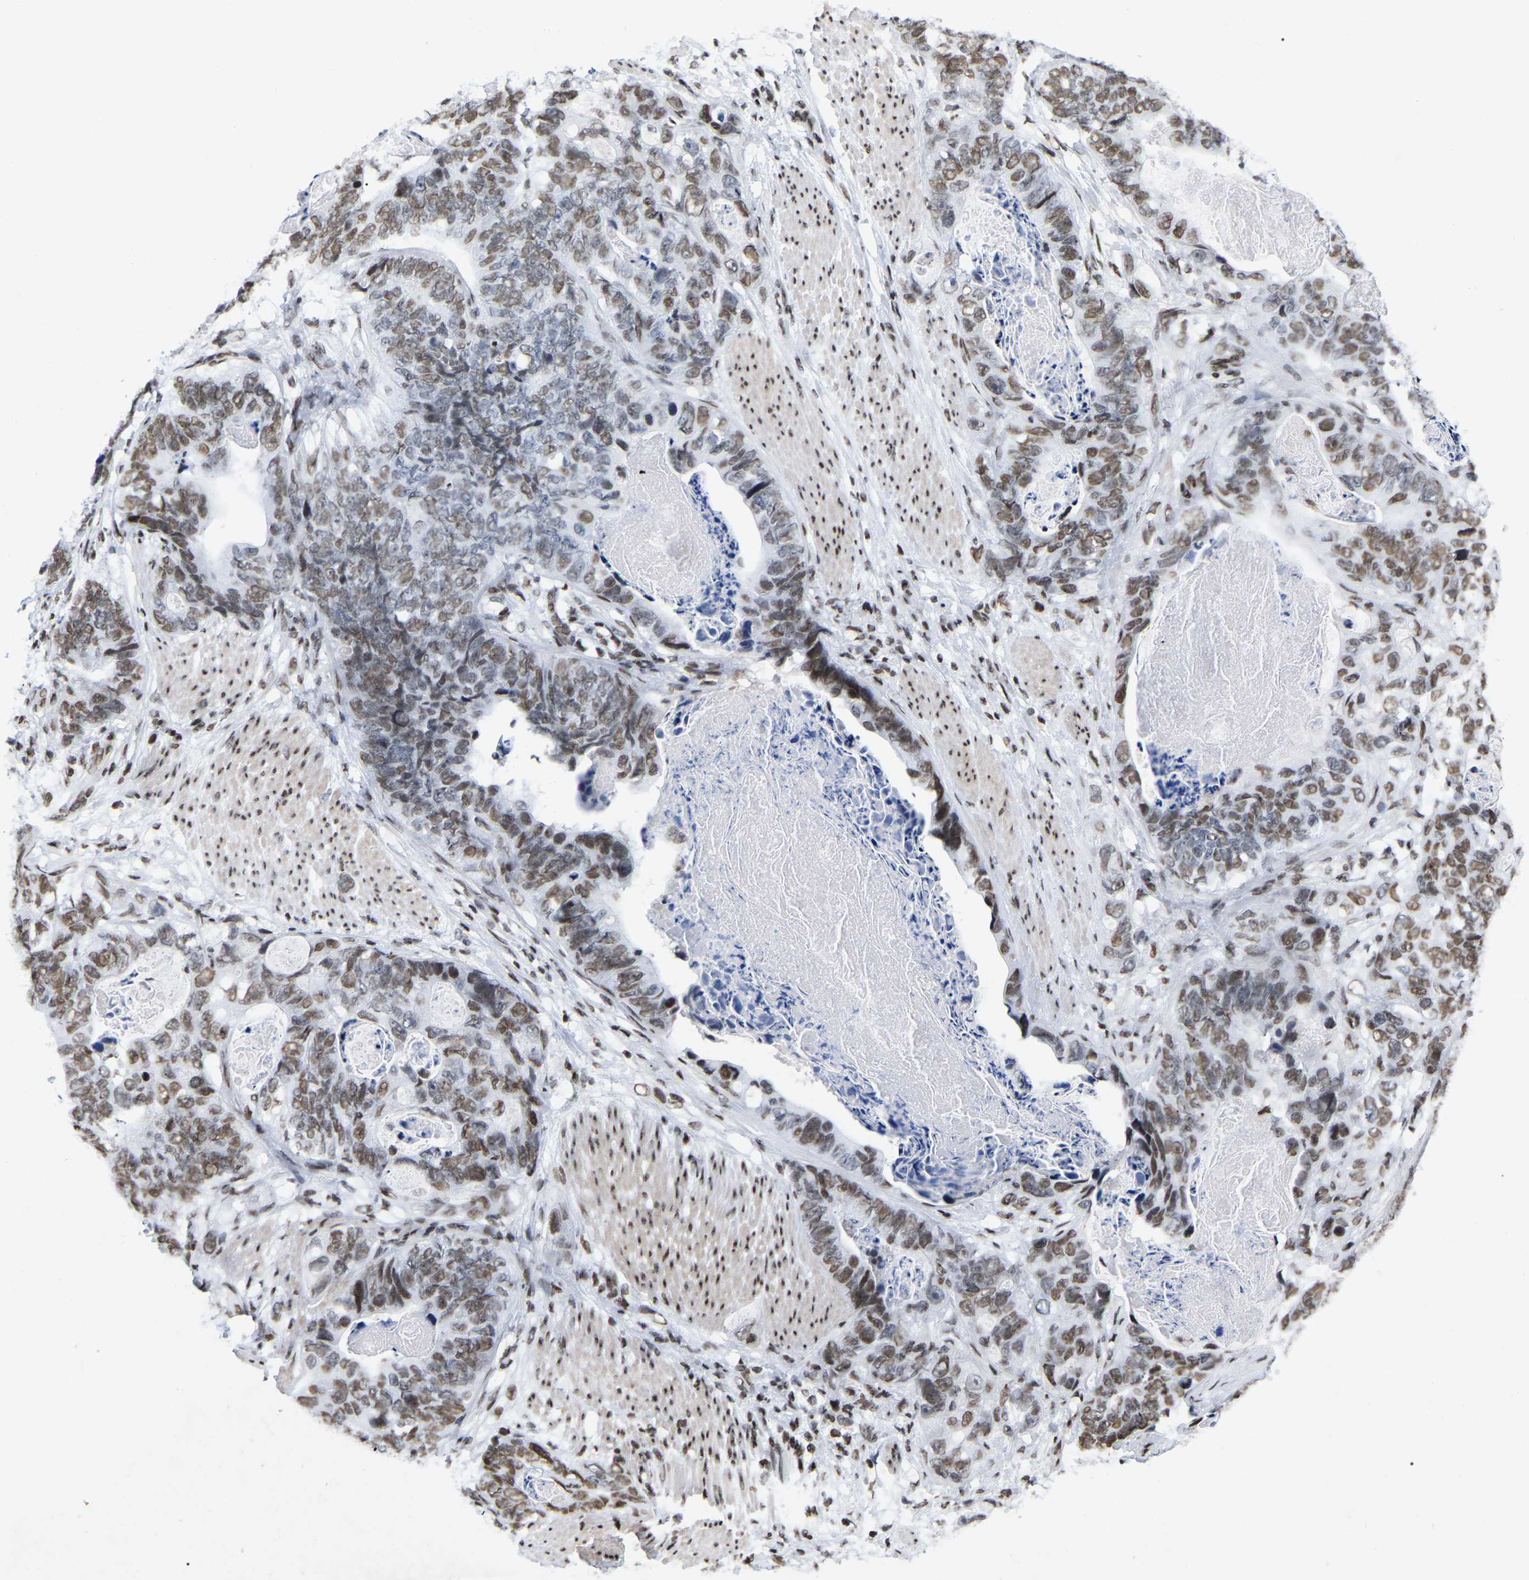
{"staining": {"intensity": "weak", "quantity": ">75%", "location": "nuclear"}, "tissue": "stomach cancer", "cell_type": "Tumor cells", "image_type": "cancer", "snomed": [{"axis": "morphology", "description": "Adenocarcinoma, NOS"}, {"axis": "topography", "description": "Stomach"}], "caption": "Stomach adenocarcinoma tissue reveals weak nuclear staining in about >75% of tumor cells (IHC, brightfield microscopy, high magnification).", "gene": "PRCC", "patient": {"sex": "female", "age": 89}}